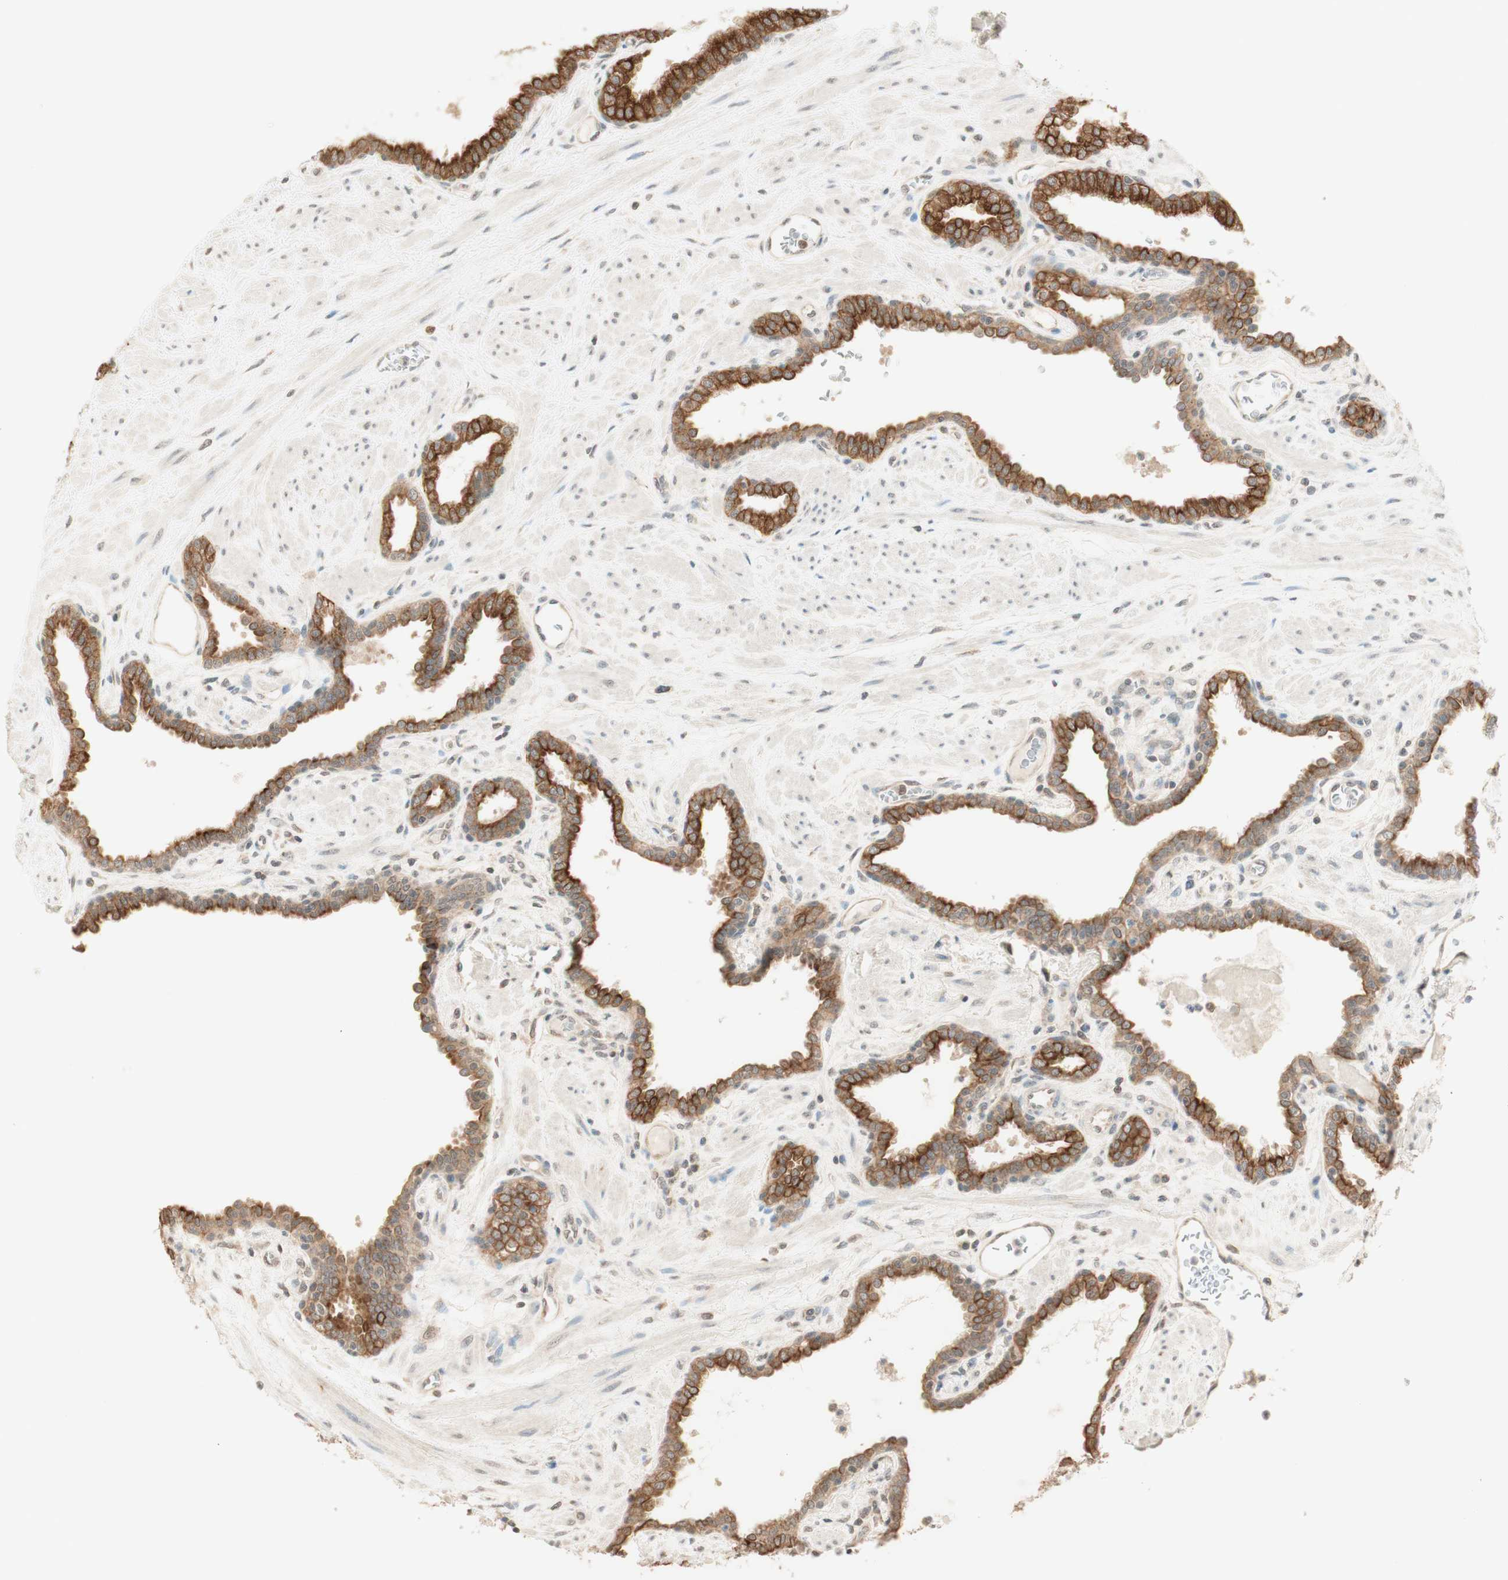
{"staining": {"intensity": "moderate", "quantity": ">75%", "location": "cytoplasmic/membranous"}, "tissue": "prostate", "cell_type": "Glandular cells", "image_type": "normal", "snomed": [{"axis": "morphology", "description": "Normal tissue, NOS"}, {"axis": "topography", "description": "Prostate"}], "caption": "A medium amount of moderate cytoplasmic/membranous staining is present in approximately >75% of glandular cells in normal prostate.", "gene": "SPINT2", "patient": {"sex": "male", "age": 51}}